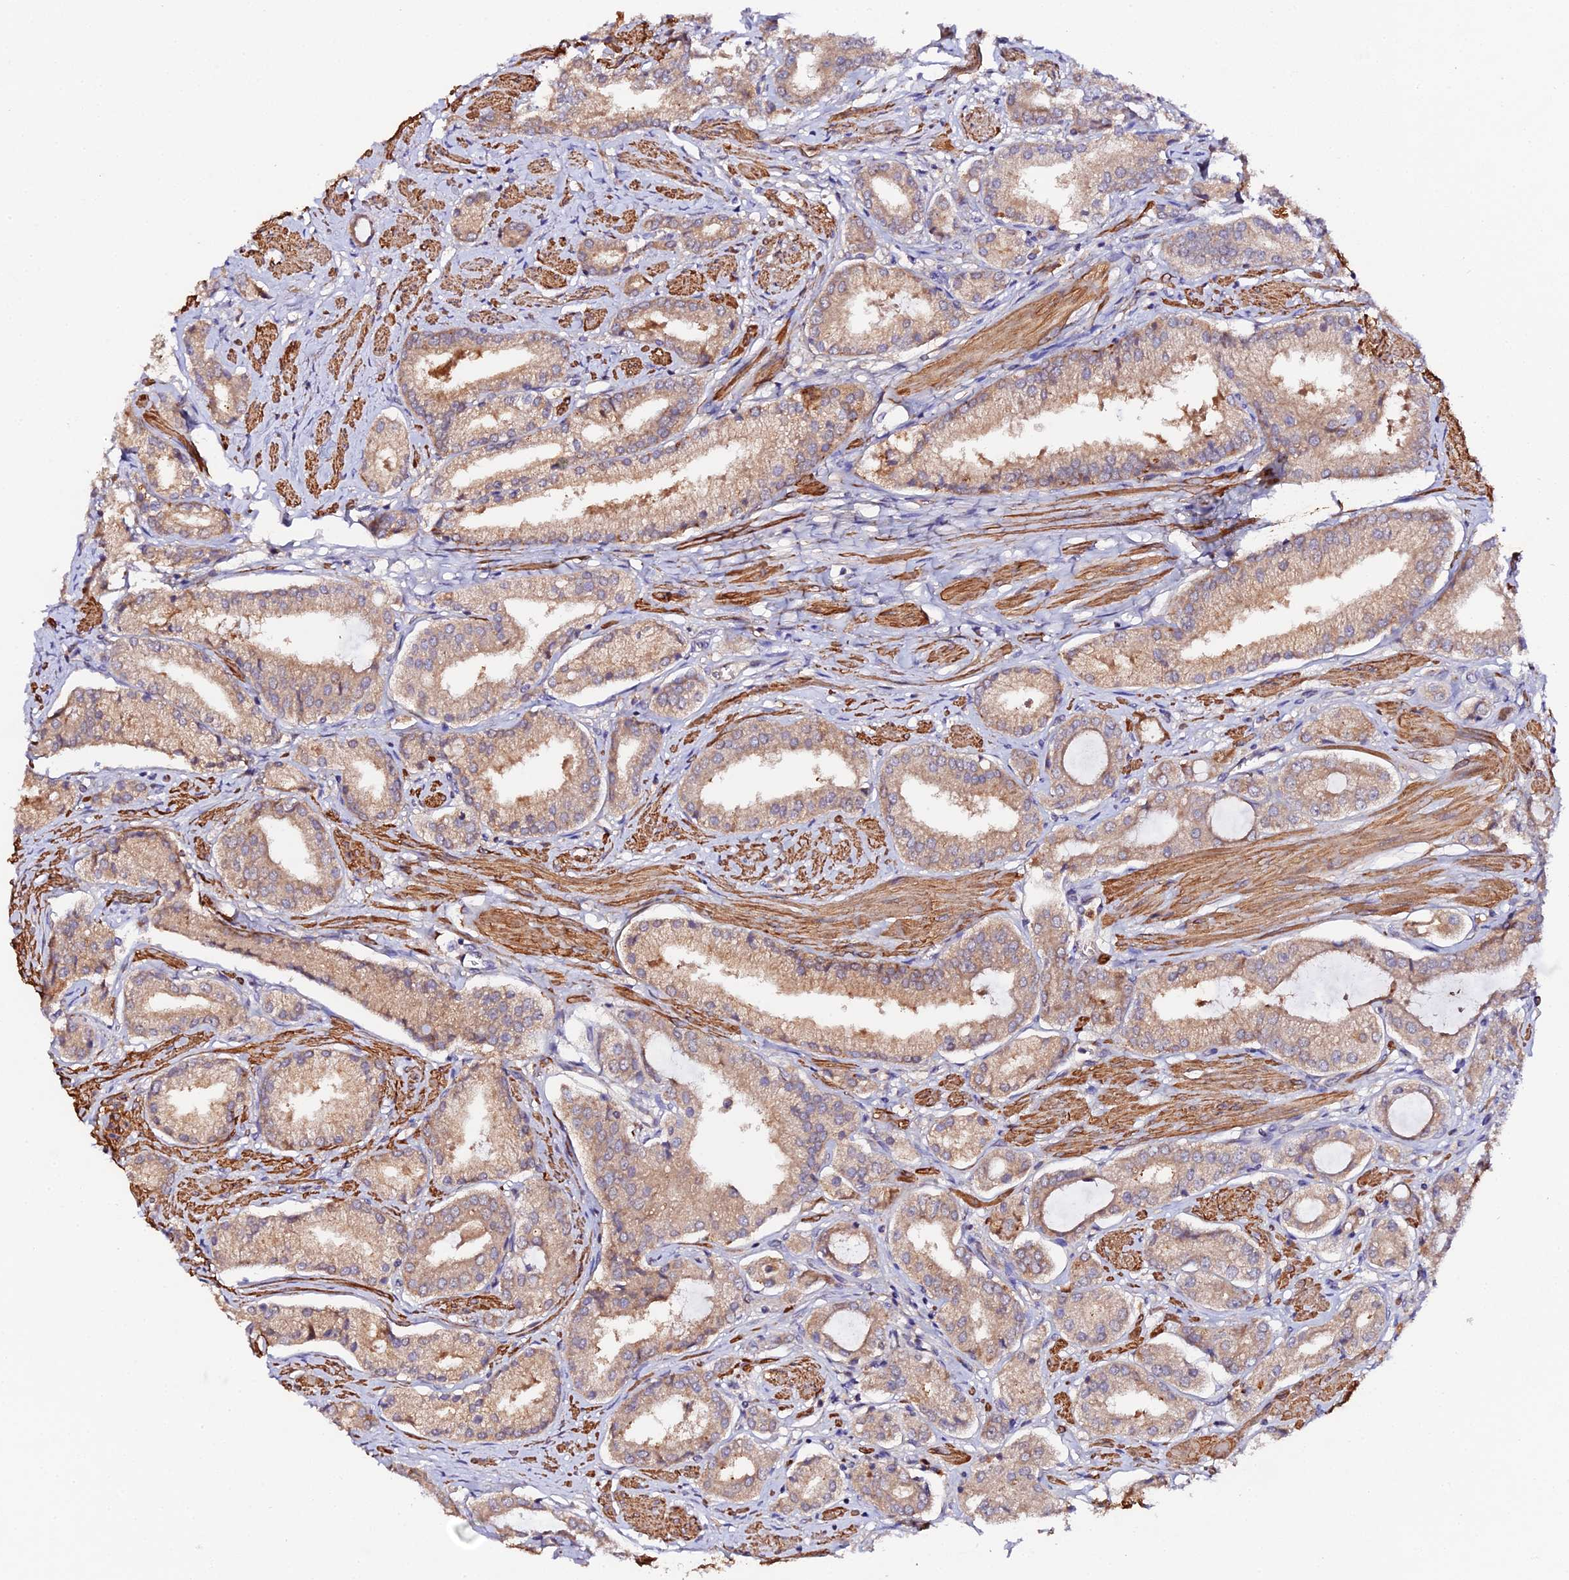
{"staining": {"intensity": "moderate", "quantity": ">75%", "location": "cytoplasmic/membranous"}, "tissue": "prostate cancer", "cell_type": "Tumor cells", "image_type": "cancer", "snomed": [{"axis": "morphology", "description": "Adenocarcinoma, High grade"}, {"axis": "topography", "description": "Prostate and seminal vesicle, NOS"}], "caption": "This image reveals immunohistochemistry (IHC) staining of prostate cancer (adenocarcinoma (high-grade)), with medium moderate cytoplasmic/membranous staining in approximately >75% of tumor cells.", "gene": "TRIM26", "patient": {"sex": "male", "age": 64}}